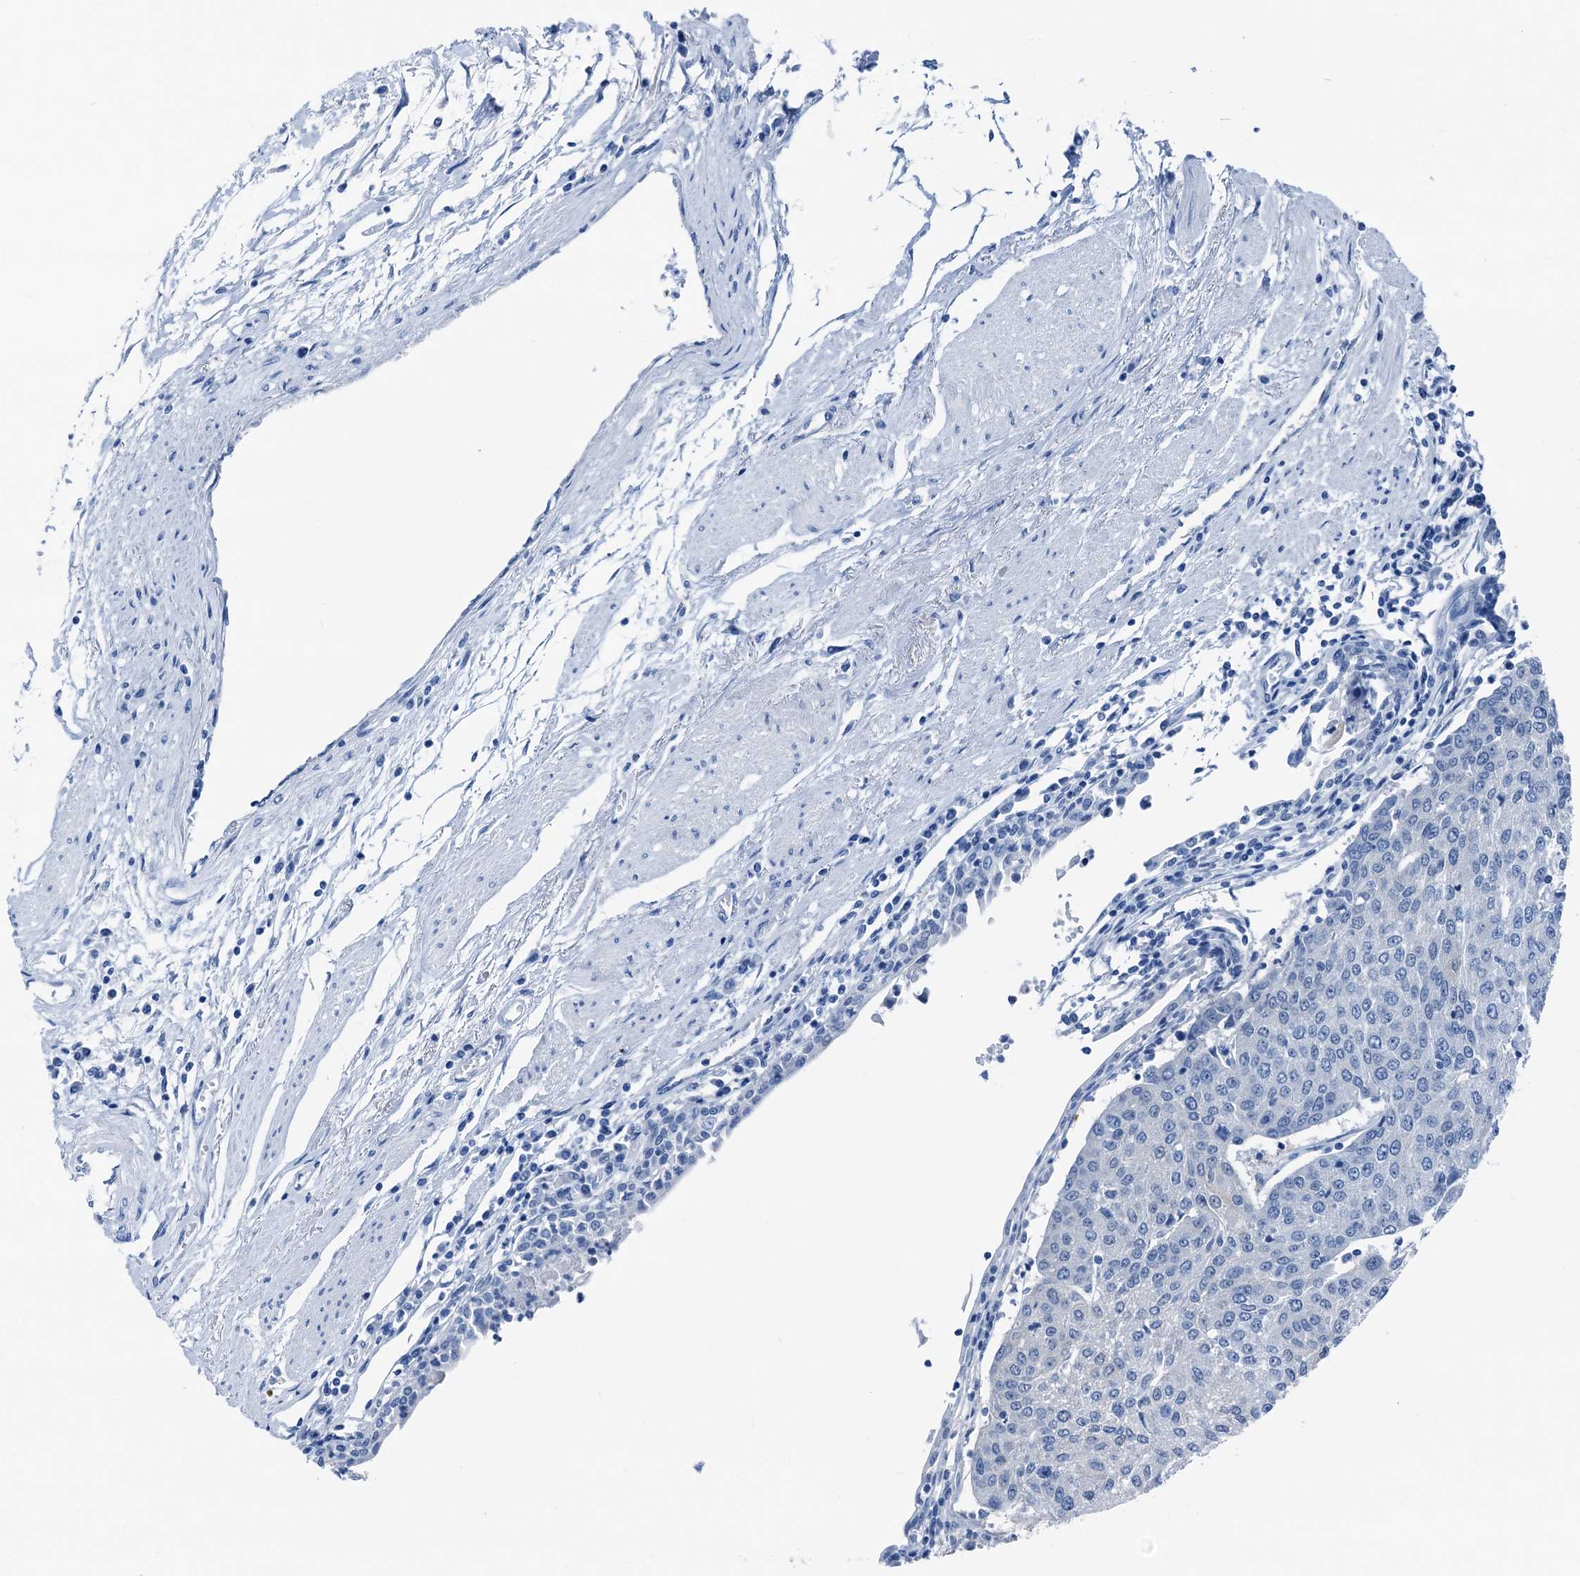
{"staining": {"intensity": "negative", "quantity": "none", "location": "none"}, "tissue": "urothelial cancer", "cell_type": "Tumor cells", "image_type": "cancer", "snomed": [{"axis": "morphology", "description": "Urothelial carcinoma, High grade"}, {"axis": "topography", "description": "Urinary bladder"}], "caption": "This is an IHC histopathology image of human urothelial cancer. There is no expression in tumor cells.", "gene": "CBLN3", "patient": {"sex": "female", "age": 85}}